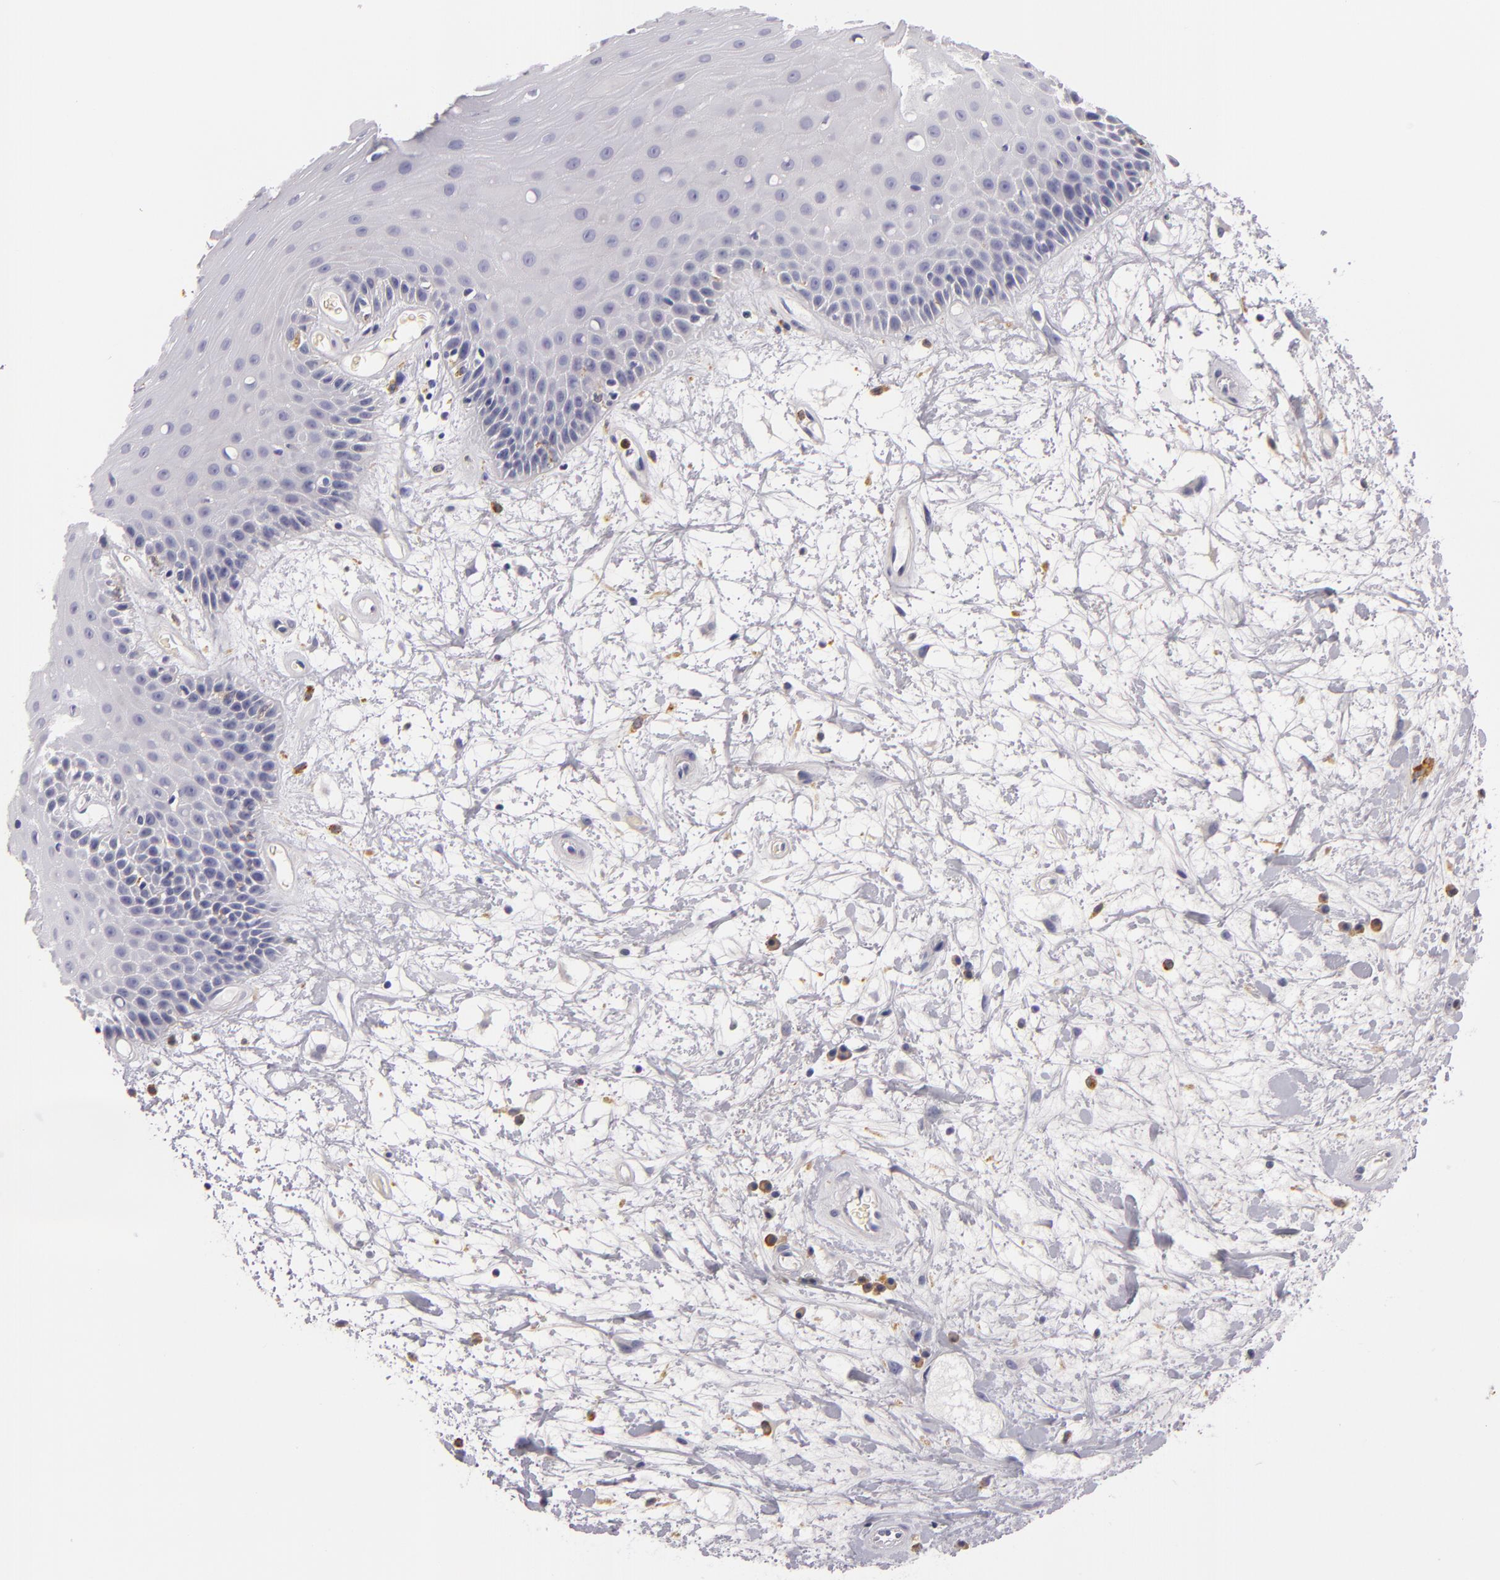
{"staining": {"intensity": "negative", "quantity": "none", "location": "none"}, "tissue": "oral mucosa", "cell_type": "Squamous epithelial cells", "image_type": "normal", "snomed": [{"axis": "morphology", "description": "Normal tissue, NOS"}, {"axis": "topography", "description": "Oral tissue"}], "caption": "Squamous epithelial cells are negative for brown protein staining in benign oral mucosa.", "gene": "TLR8", "patient": {"sex": "female", "age": 79}}